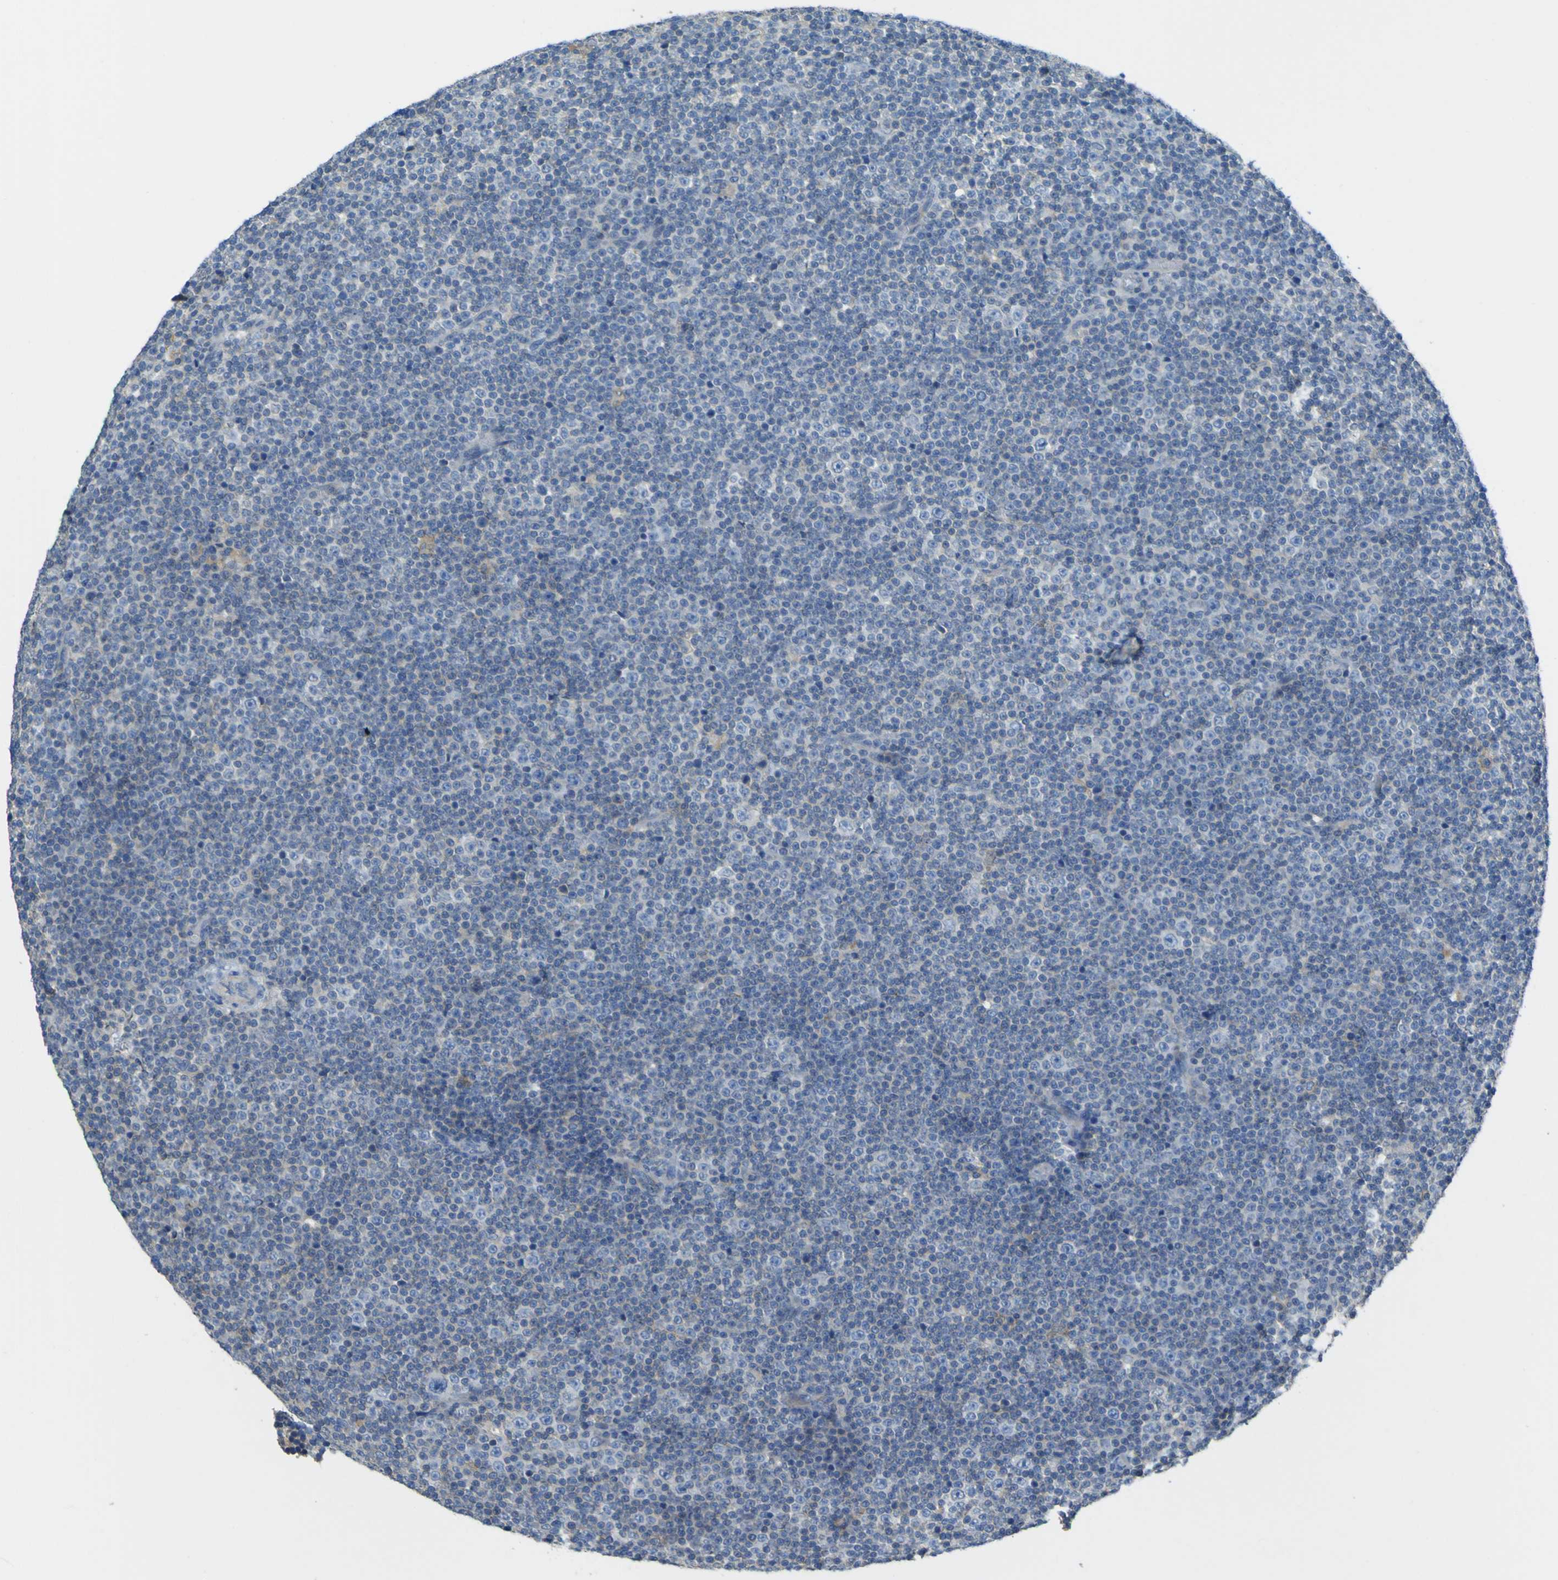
{"staining": {"intensity": "negative", "quantity": "none", "location": "none"}, "tissue": "lymphoma", "cell_type": "Tumor cells", "image_type": "cancer", "snomed": [{"axis": "morphology", "description": "Malignant lymphoma, non-Hodgkin's type, Low grade"}, {"axis": "topography", "description": "Lymph node"}], "caption": "An image of malignant lymphoma, non-Hodgkin's type (low-grade) stained for a protein demonstrates no brown staining in tumor cells.", "gene": "OGN", "patient": {"sex": "female", "age": 67}}